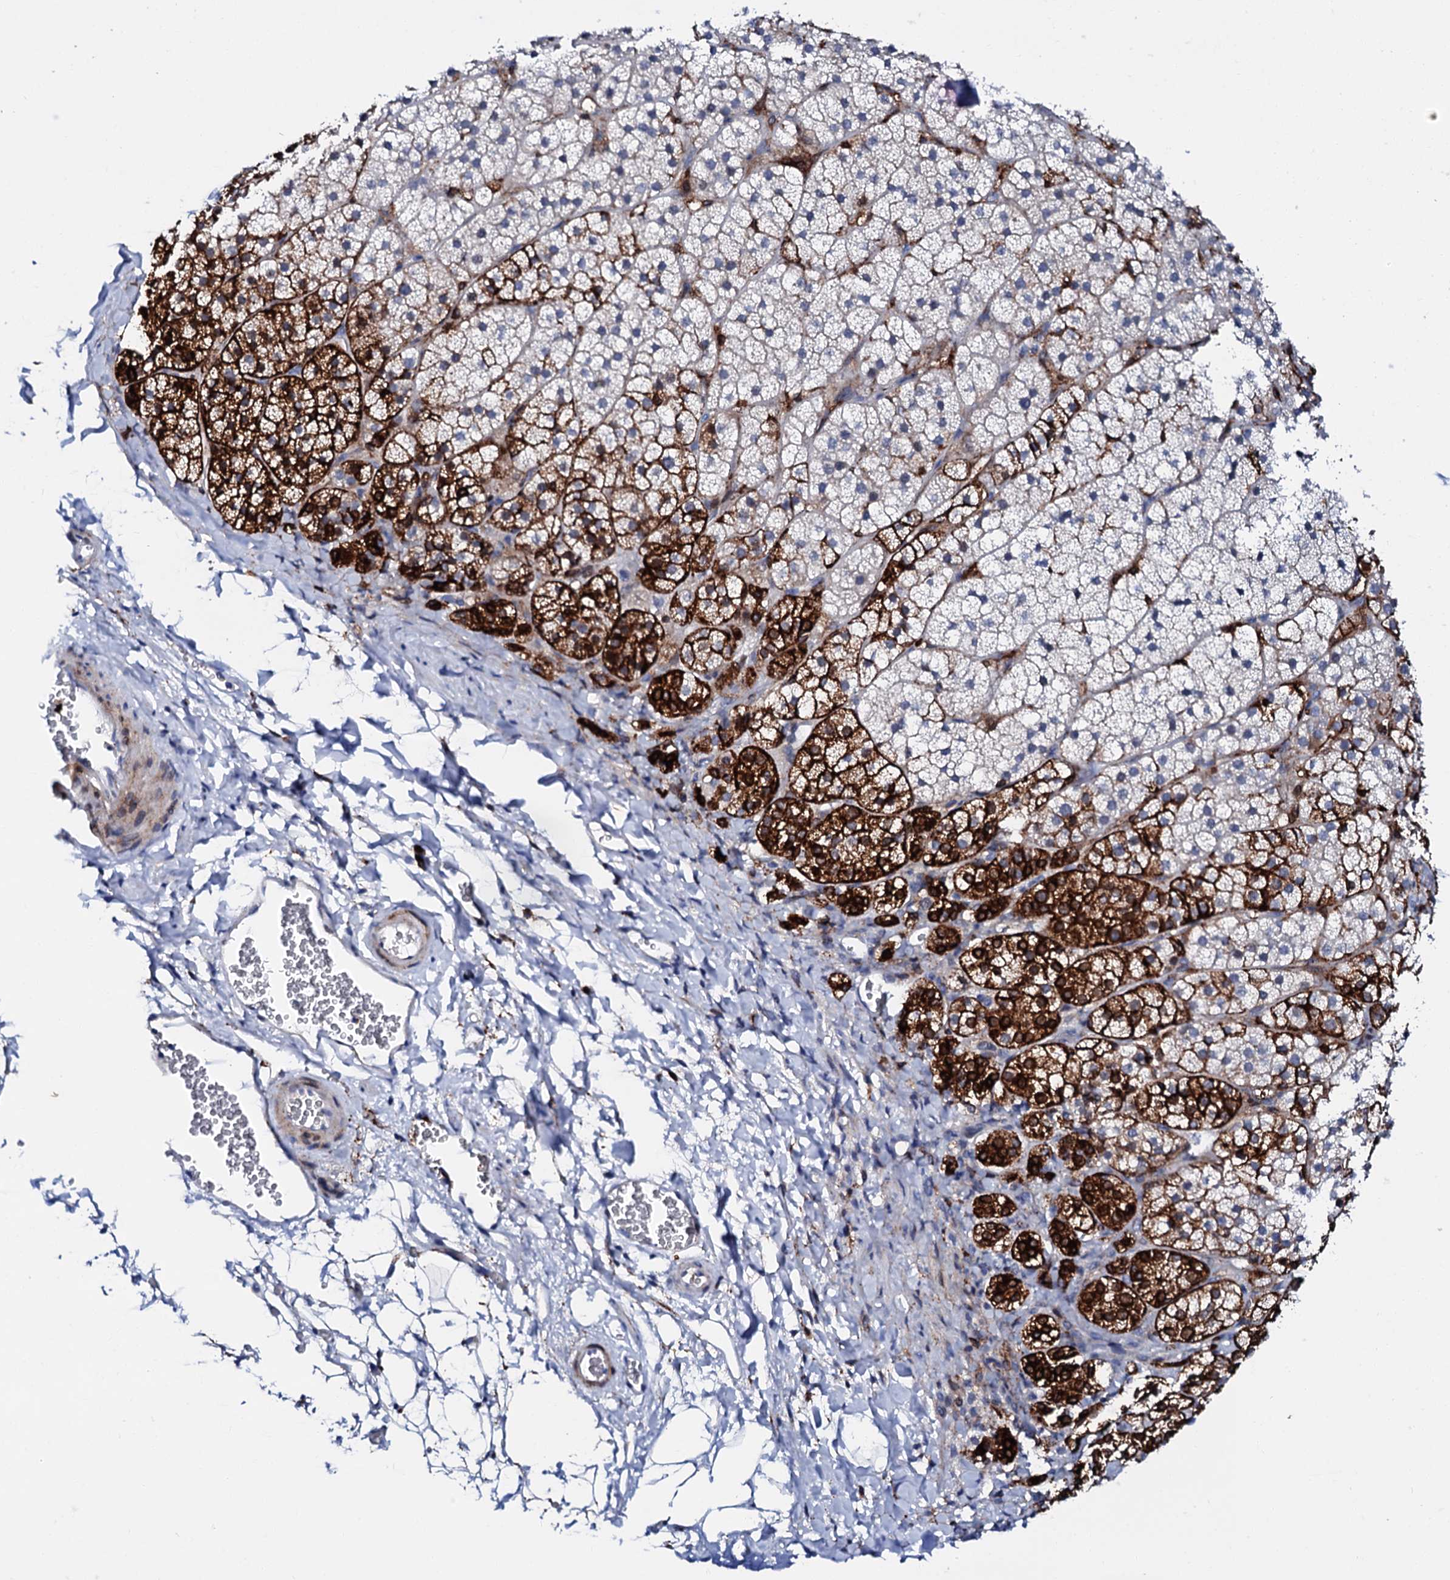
{"staining": {"intensity": "strong", "quantity": "<25%", "location": "cytoplasmic/membranous"}, "tissue": "adrenal gland", "cell_type": "Glandular cells", "image_type": "normal", "snomed": [{"axis": "morphology", "description": "Normal tissue, NOS"}, {"axis": "topography", "description": "Adrenal gland"}], "caption": "Adrenal gland stained with immunohistochemistry (IHC) reveals strong cytoplasmic/membranous expression in about <25% of glandular cells. (DAB = brown stain, brightfield microscopy at high magnification).", "gene": "MED13L", "patient": {"sex": "female", "age": 44}}